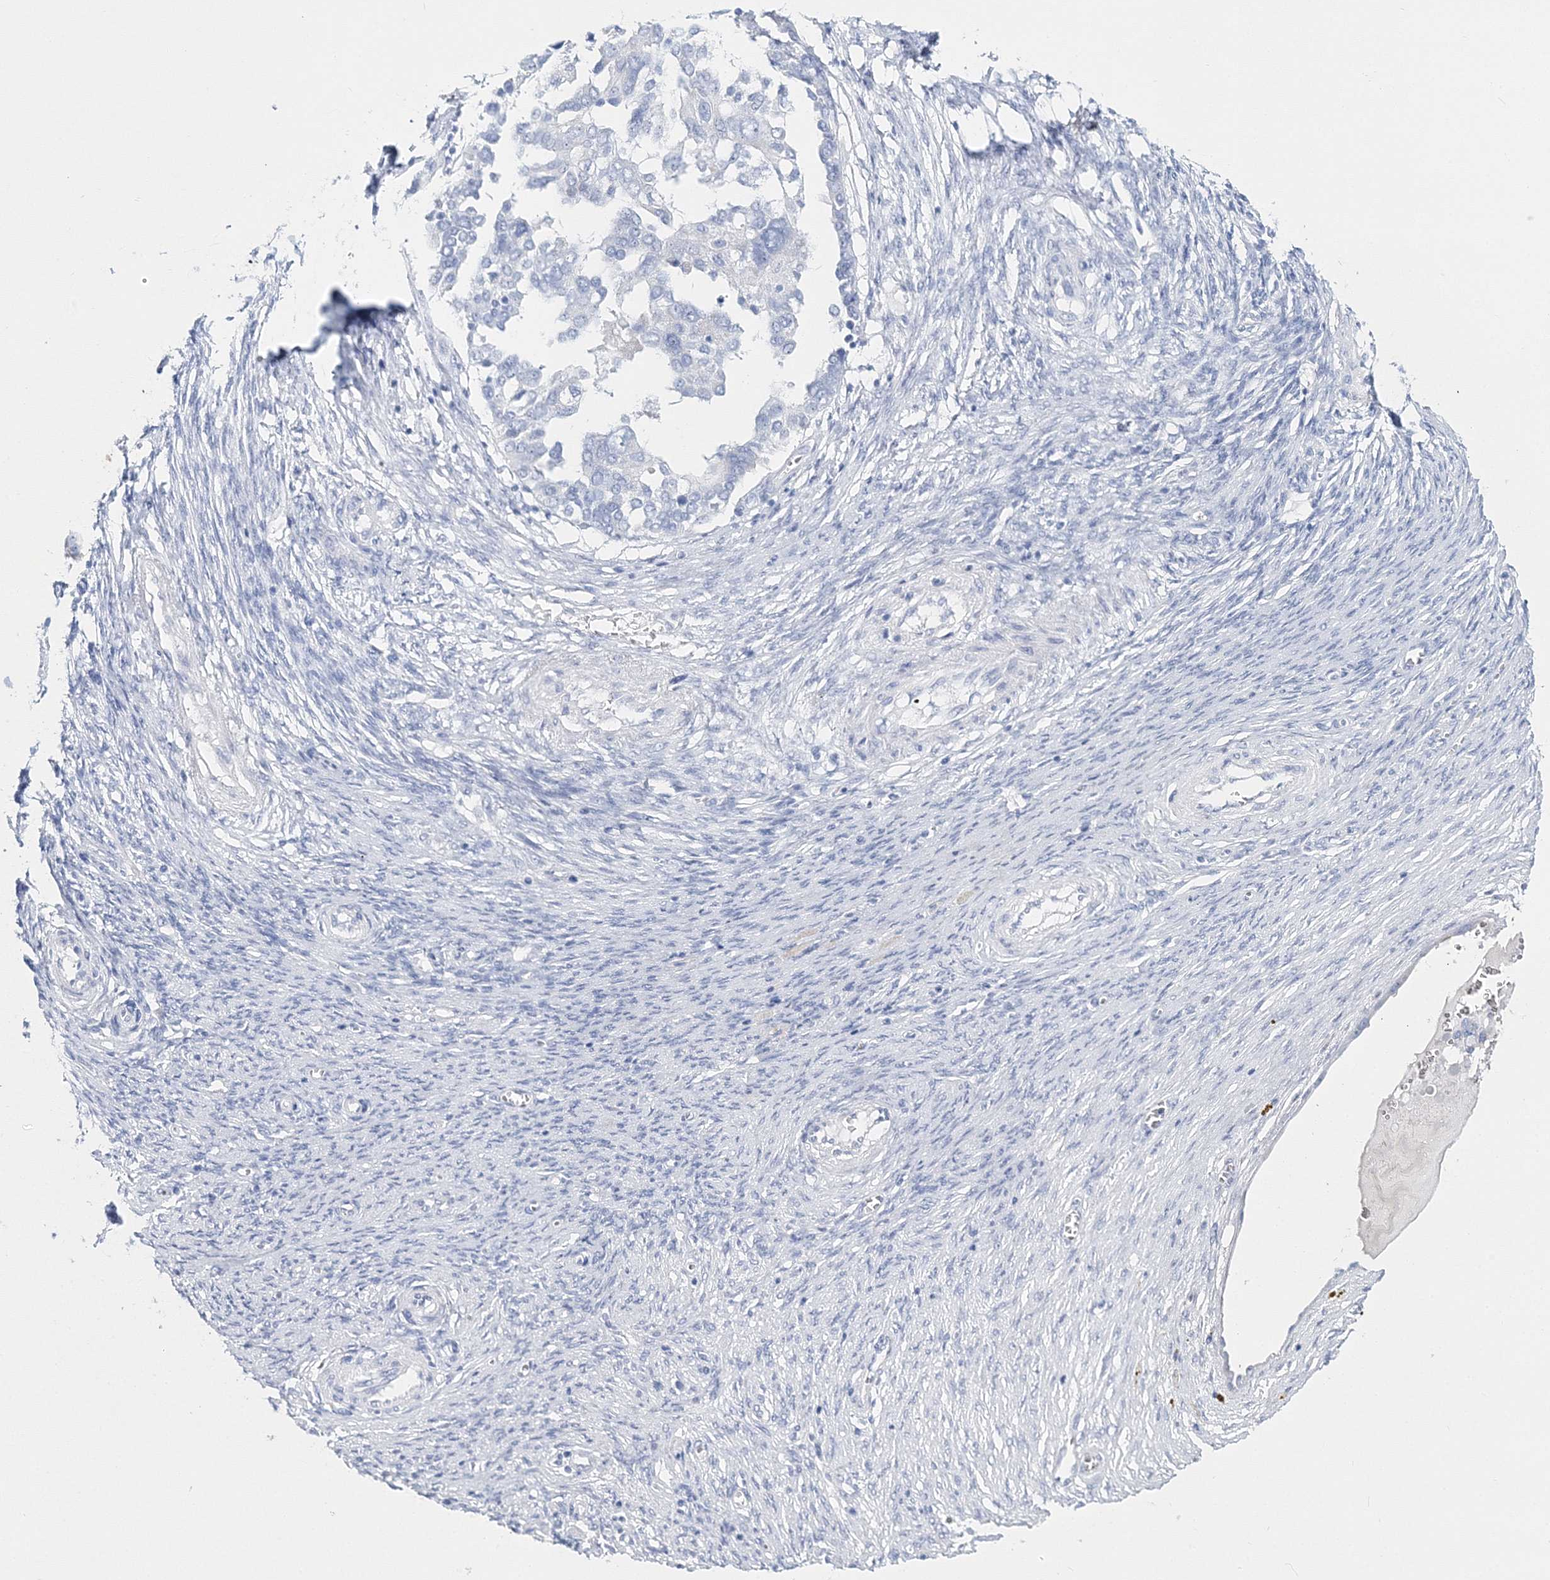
{"staining": {"intensity": "negative", "quantity": "none", "location": "none"}, "tissue": "ovarian cancer", "cell_type": "Tumor cells", "image_type": "cancer", "snomed": [{"axis": "morphology", "description": "Cystadenocarcinoma, serous, NOS"}, {"axis": "topography", "description": "Ovary"}], "caption": "The histopathology image displays no staining of tumor cells in ovarian cancer (serous cystadenocarcinoma).", "gene": "MYOZ2", "patient": {"sex": "female", "age": 44}}